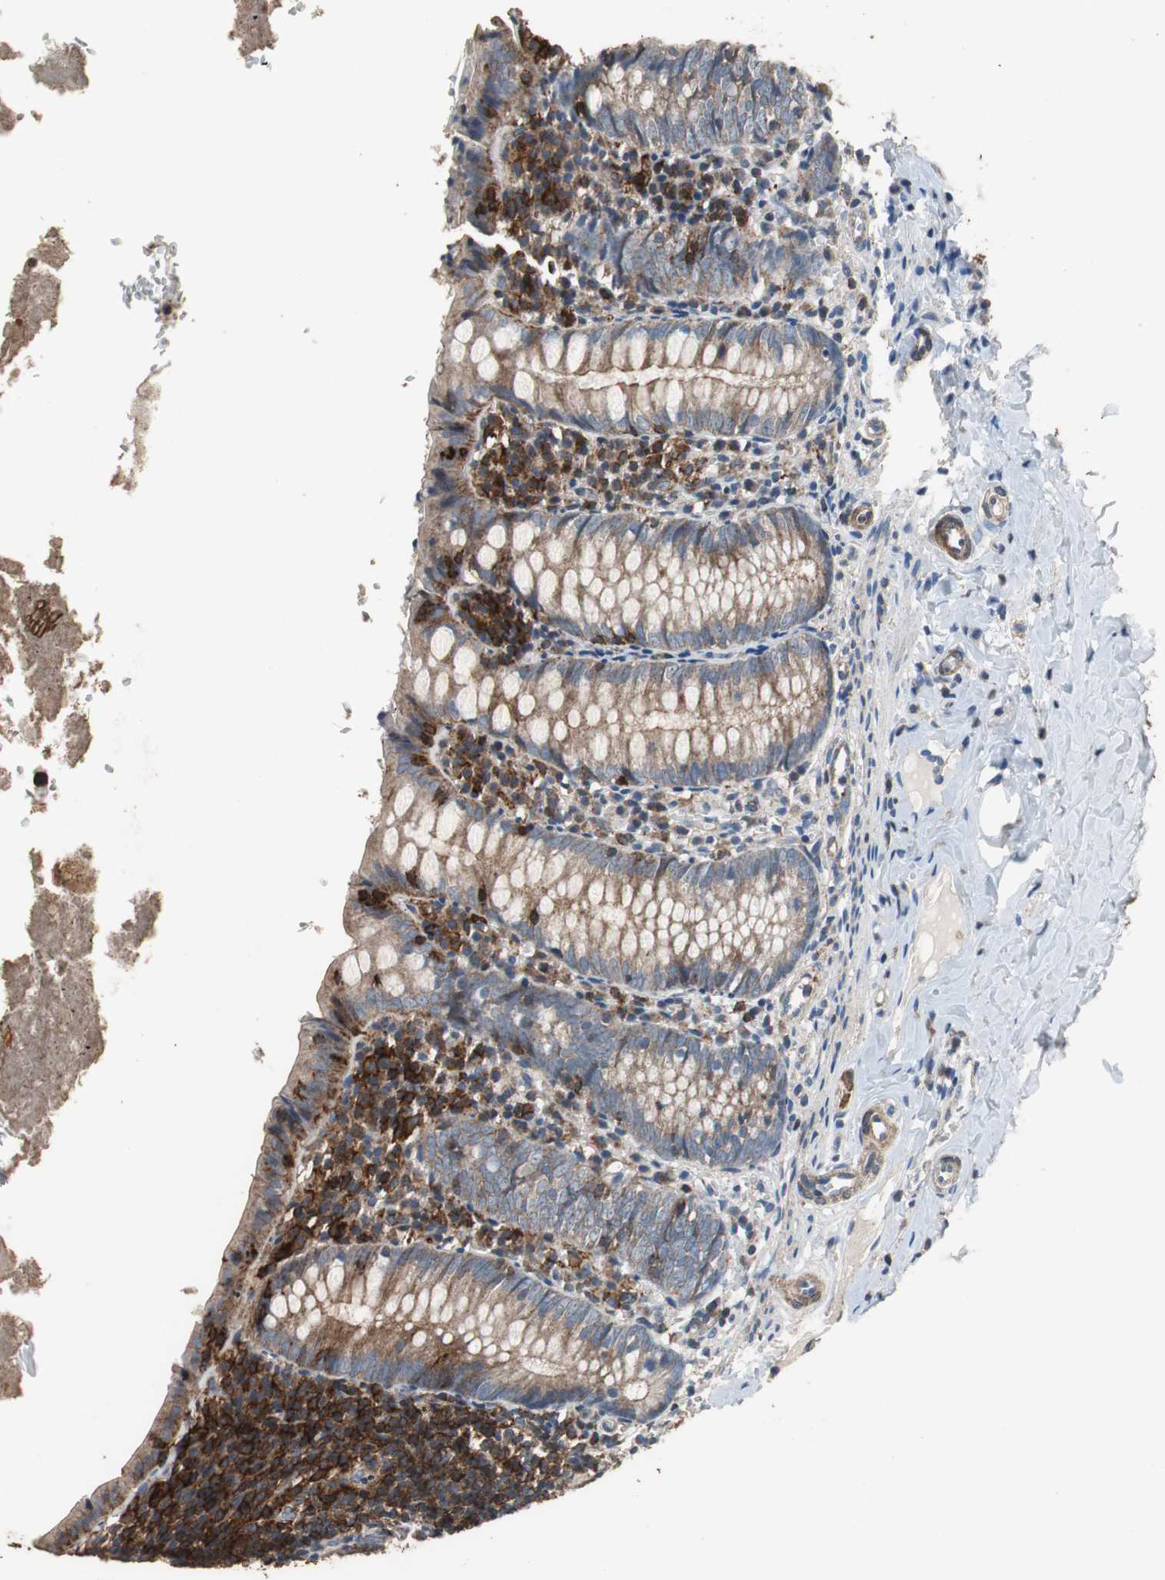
{"staining": {"intensity": "weak", "quantity": ">75%", "location": "cytoplasmic/membranous"}, "tissue": "appendix", "cell_type": "Glandular cells", "image_type": "normal", "snomed": [{"axis": "morphology", "description": "Normal tissue, NOS"}, {"axis": "topography", "description": "Appendix"}], "caption": "The micrograph exhibits immunohistochemical staining of benign appendix. There is weak cytoplasmic/membranous staining is appreciated in about >75% of glandular cells.", "gene": "PRKRA", "patient": {"sex": "female", "age": 10}}